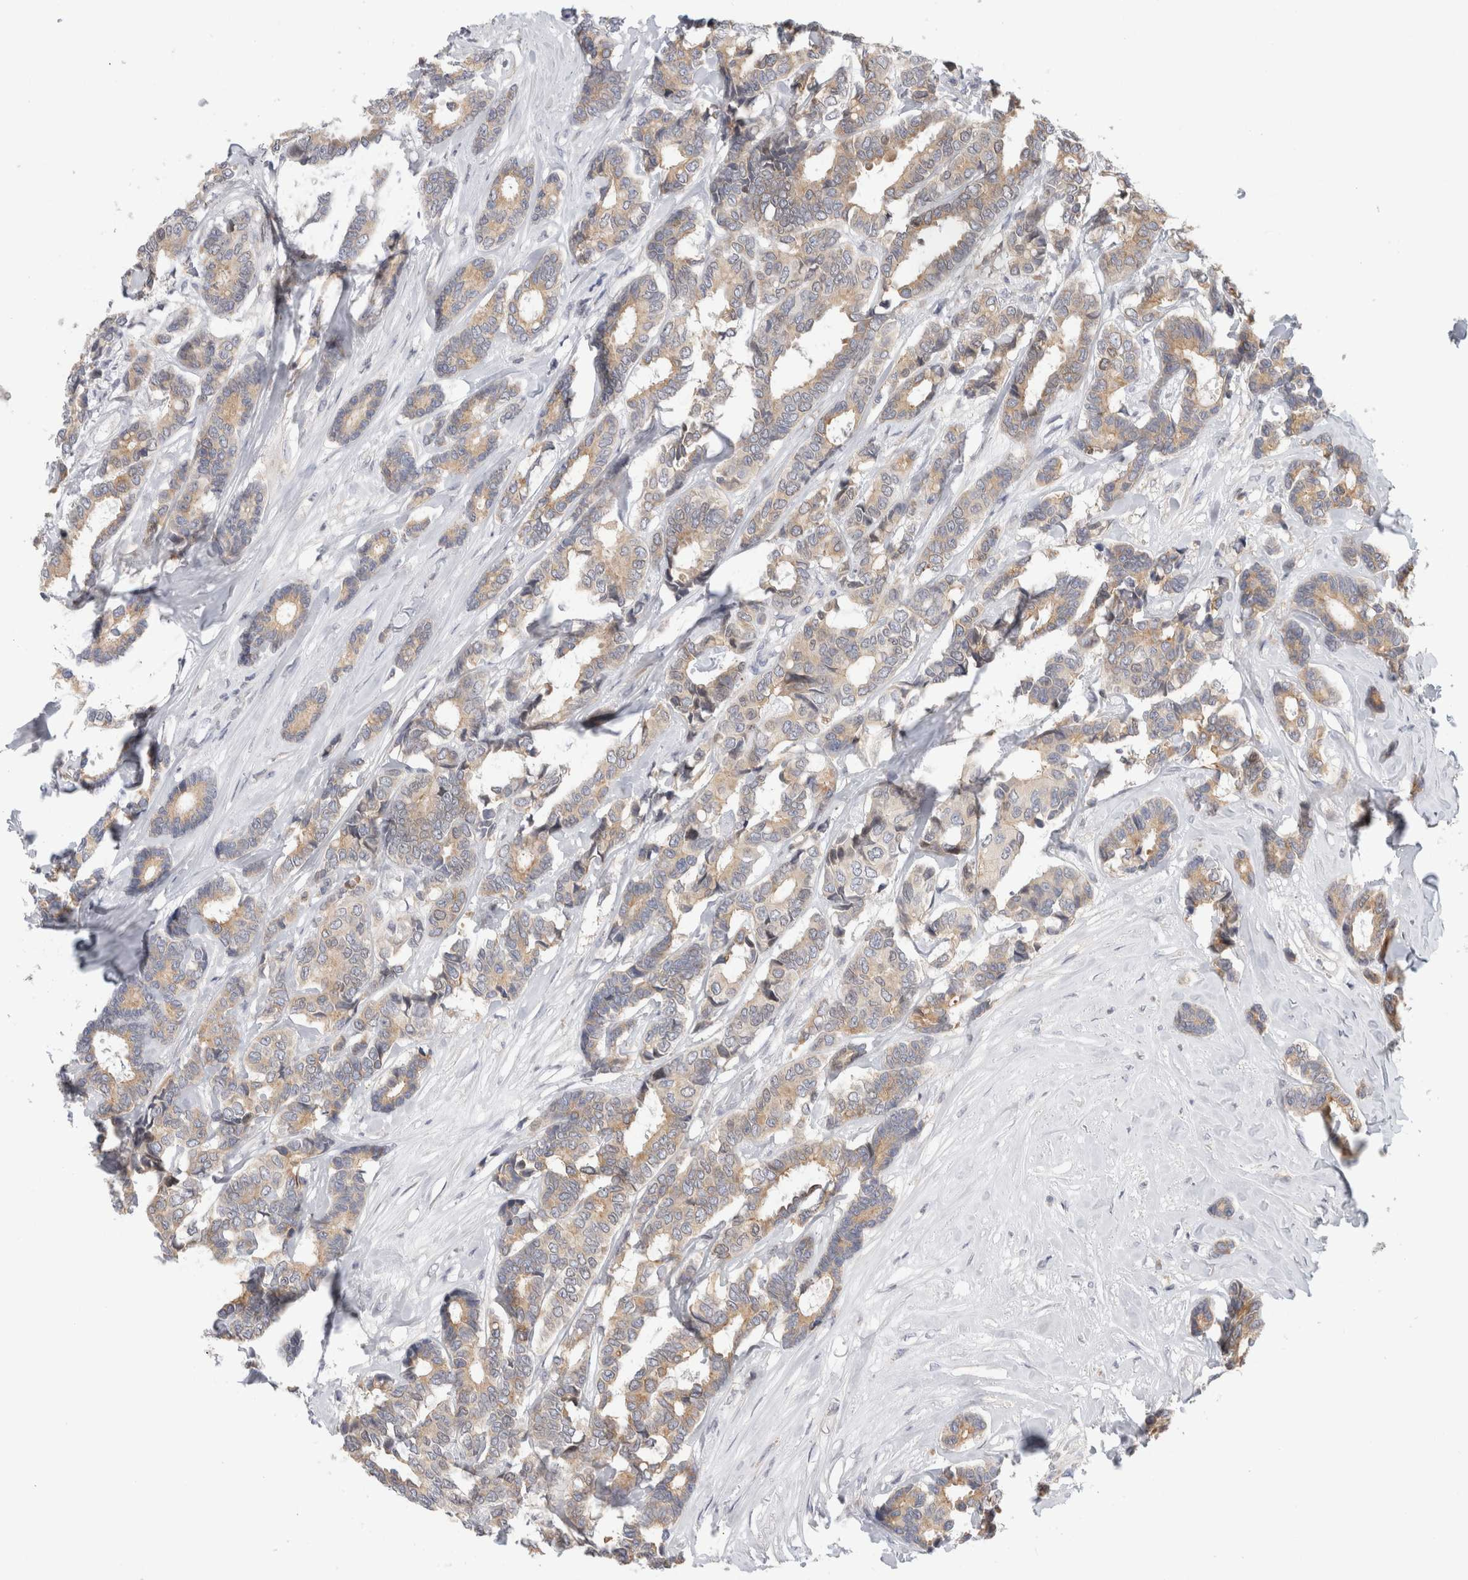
{"staining": {"intensity": "weak", "quantity": ">75%", "location": "cytoplasmic/membranous"}, "tissue": "breast cancer", "cell_type": "Tumor cells", "image_type": "cancer", "snomed": [{"axis": "morphology", "description": "Duct carcinoma"}, {"axis": "topography", "description": "Breast"}], "caption": "Immunohistochemistry (IHC) of human breast cancer demonstrates low levels of weak cytoplasmic/membranous expression in approximately >75% of tumor cells.", "gene": "SYTL5", "patient": {"sex": "female", "age": 87}}